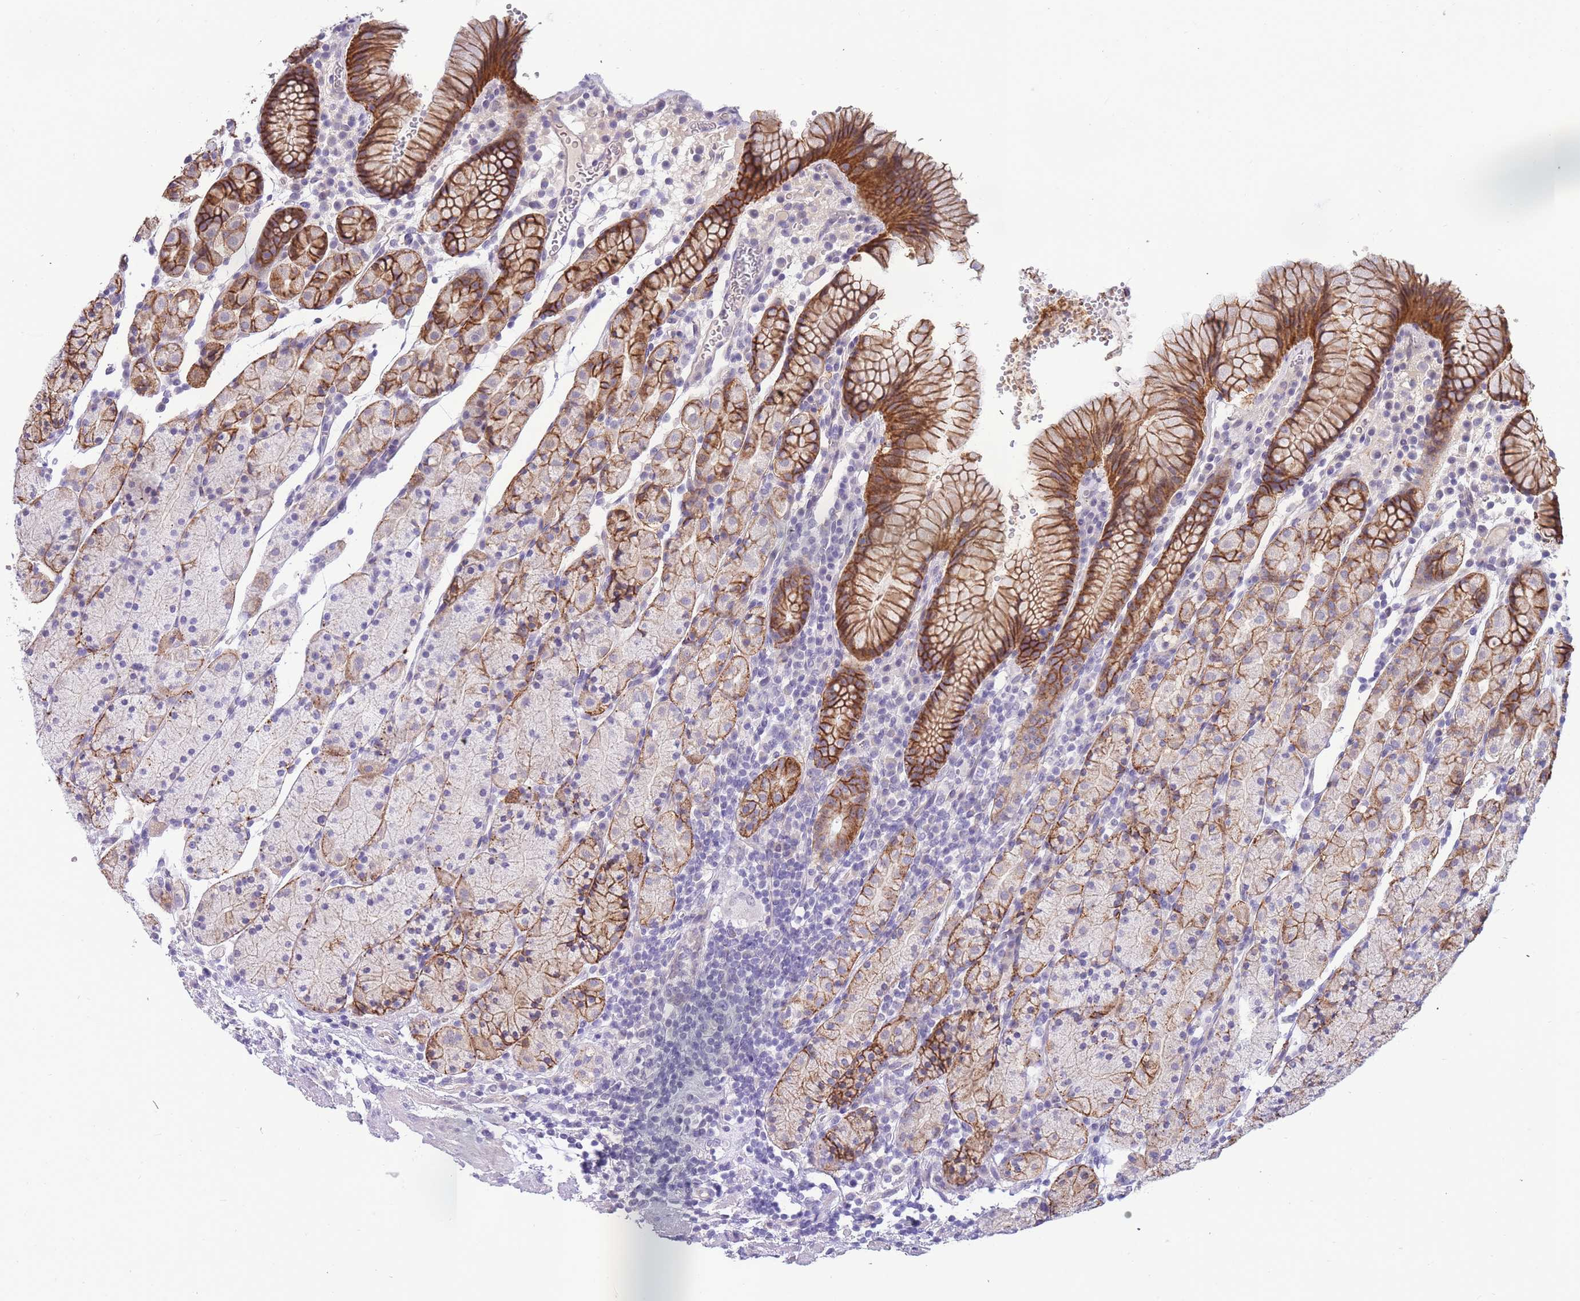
{"staining": {"intensity": "strong", "quantity": "25%-75%", "location": "cytoplasmic/membranous"}, "tissue": "stomach", "cell_type": "Glandular cells", "image_type": "normal", "snomed": [{"axis": "morphology", "description": "Normal tissue, NOS"}, {"axis": "topography", "description": "Stomach, upper"}, {"axis": "topography", "description": "Stomach"}], "caption": "Stomach stained with immunohistochemistry (IHC) reveals strong cytoplasmic/membranous positivity in about 25%-75% of glandular cells.", "gene": "PRR23A", "patient": {"sex": "male", "age": 62}}